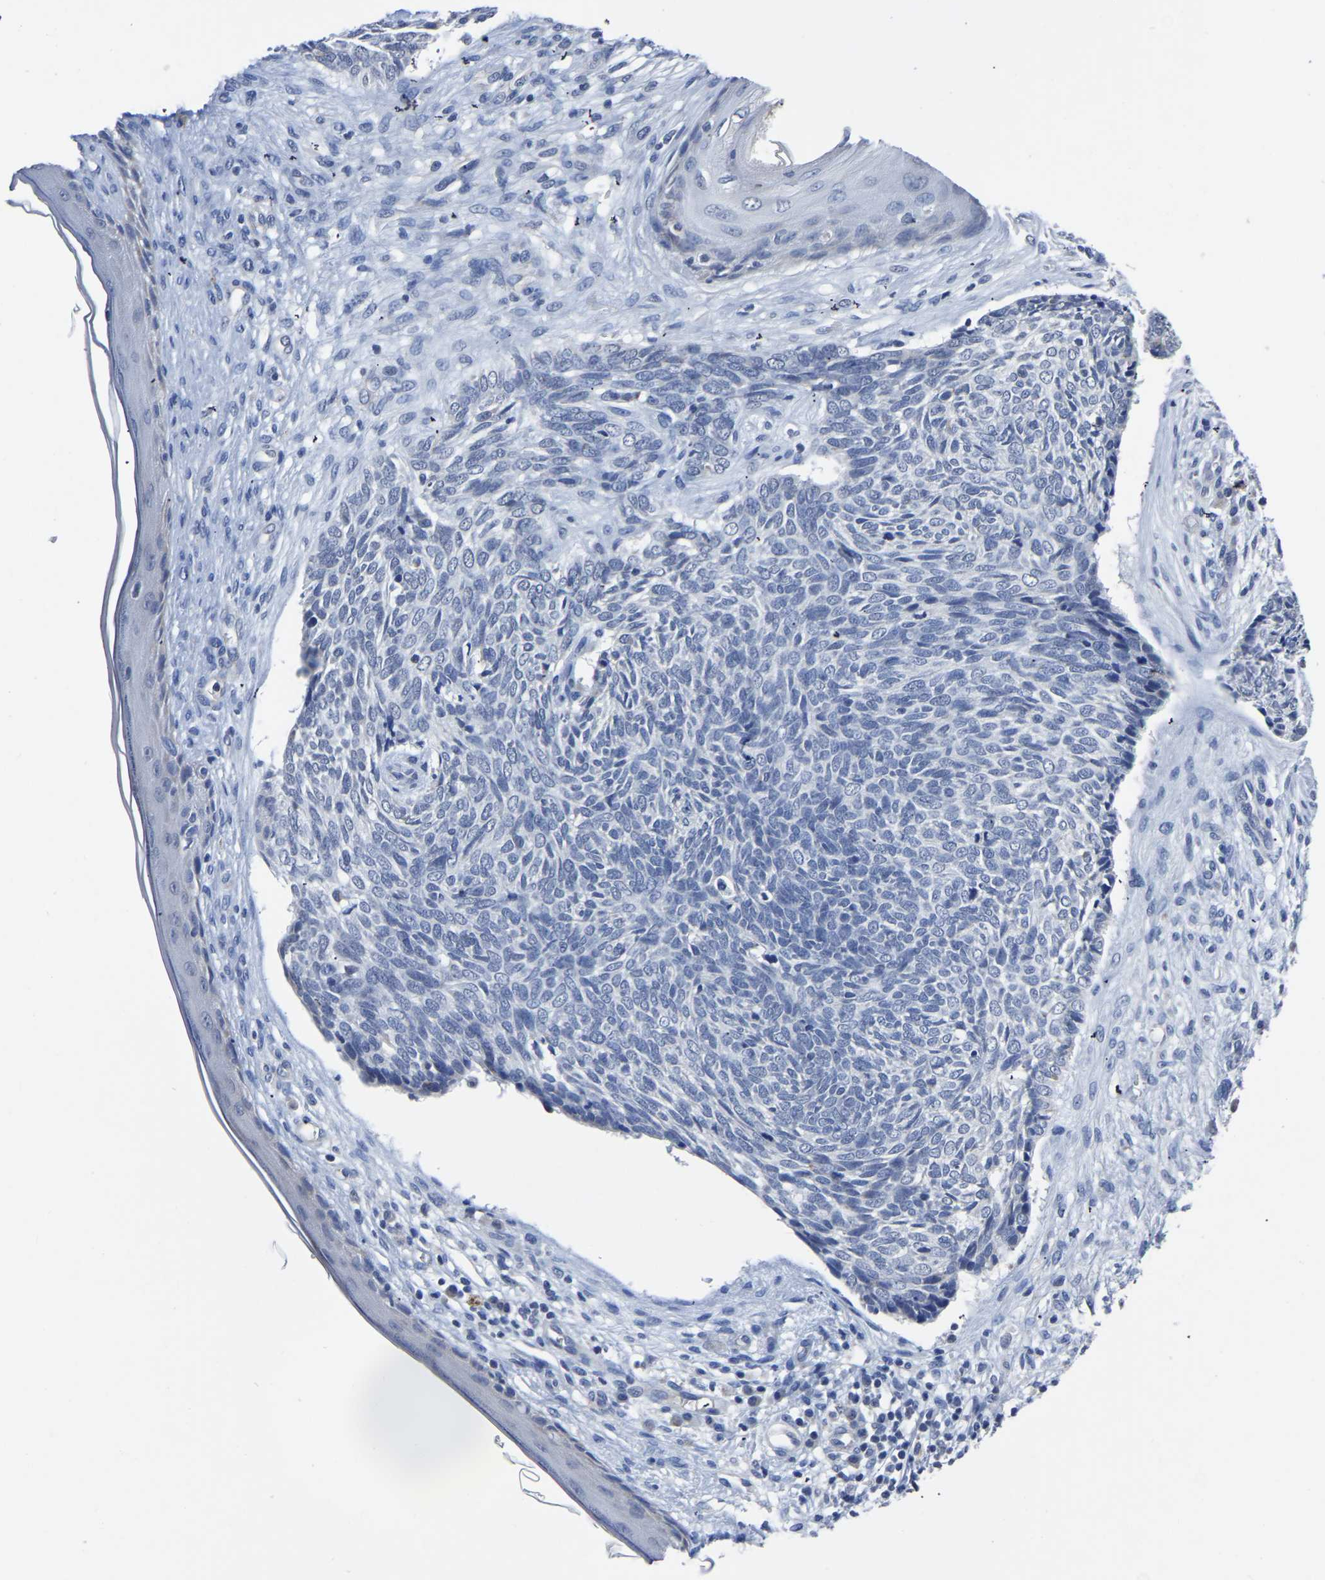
{"staining": {"intensity": "negative", "quantity": "none", "location": "none"}, "tissue": "skin cancer", "cell_type": "Tumor cells", "image_type": "cancer", "snomed": [{"axis": "morphology", "description": "Basal cell carcinoma"}, {"axis": "topography", "description": "Skin"}], "caption": "Immunohistochemistry (IHC) photomicrograph of neoplastic tissue: skin cancer (basal cell carcinoma) stained with DAB (3,3'-diaminobenzidine) shows no significant protein staining in tumor cells.", "gene": "FGD5", "patient": {"sex": "female", "age": 84}}